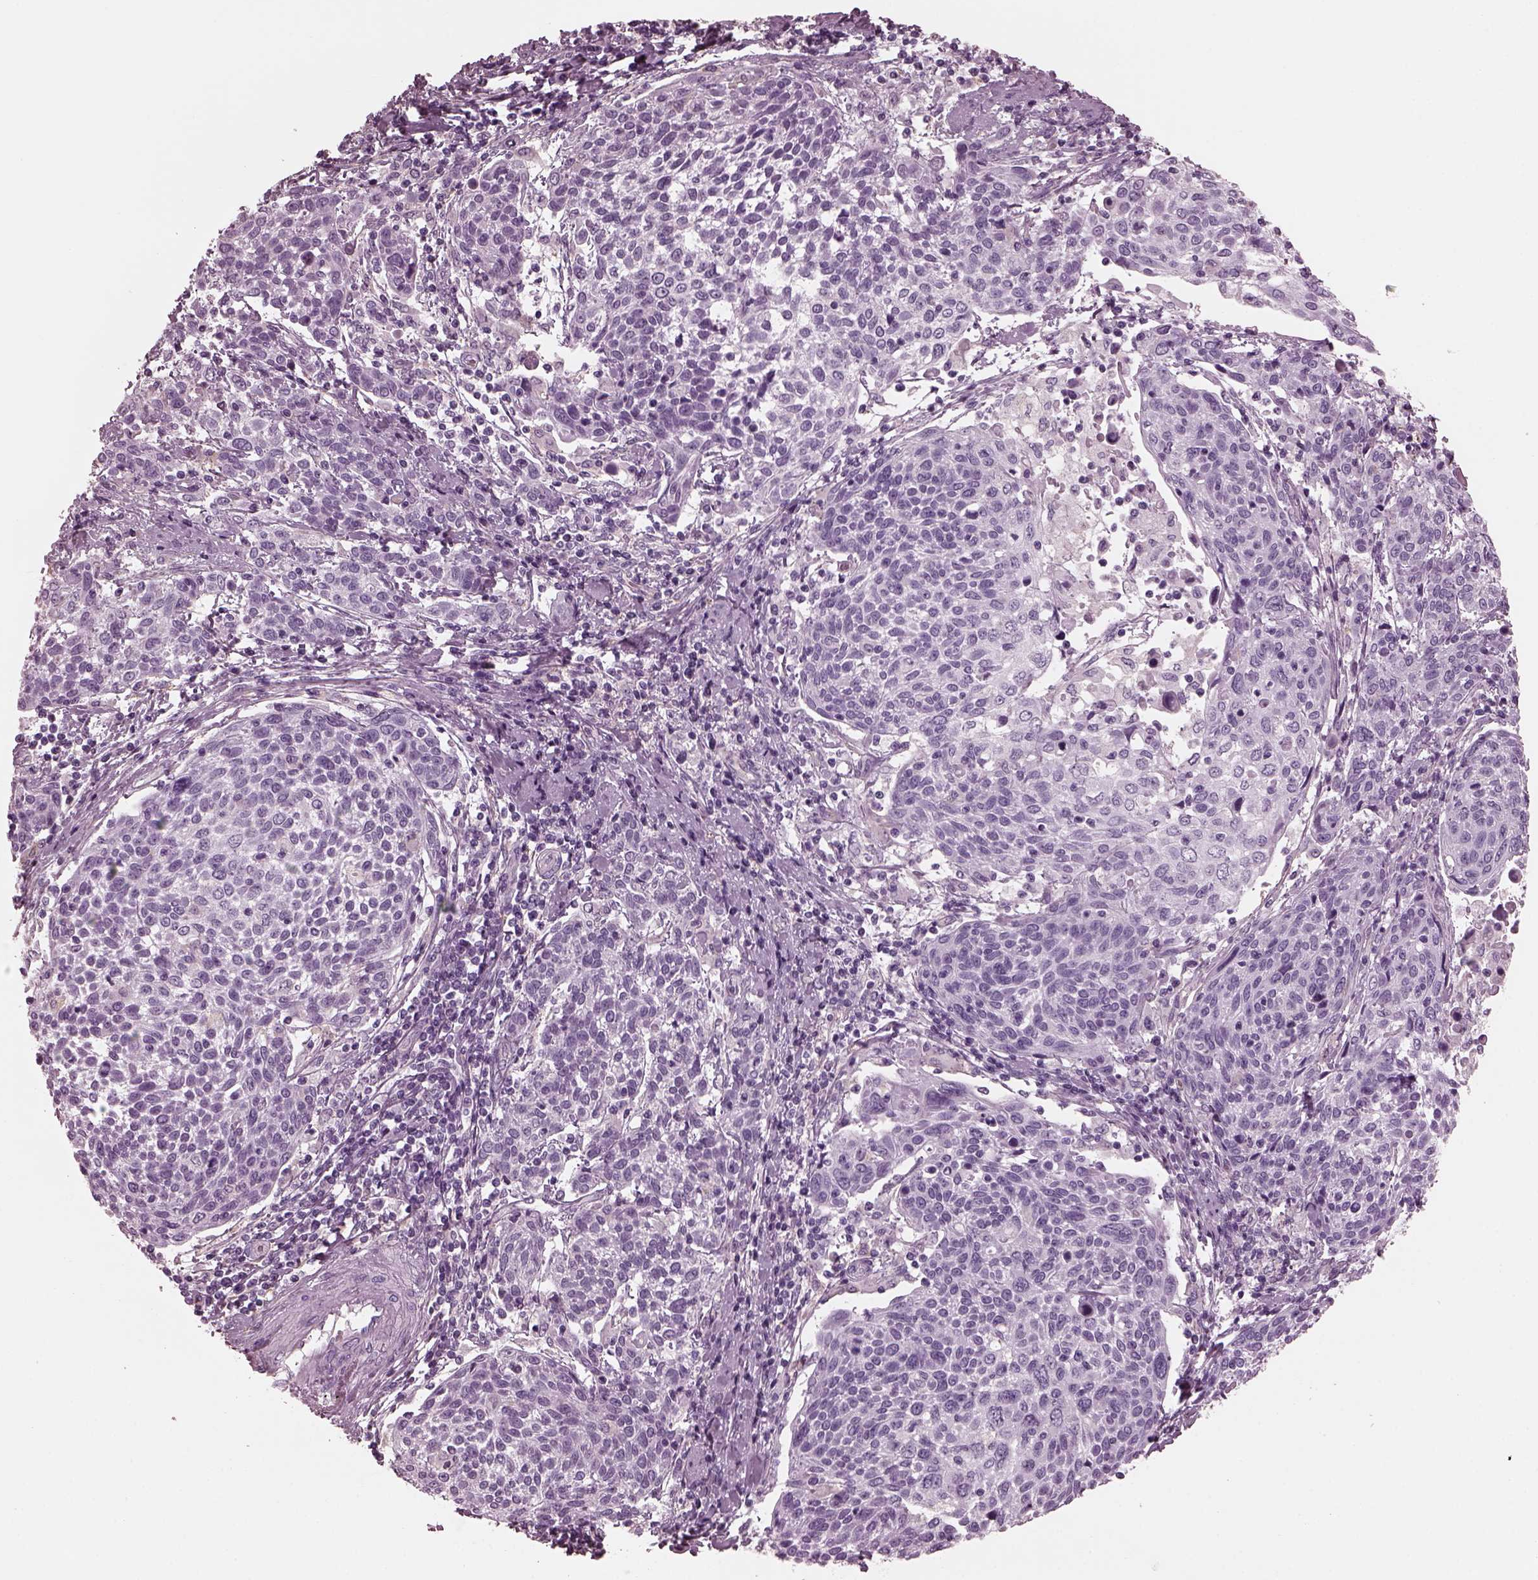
{"staining": {"intensity": "negative", "quantity": "none", "location": "none"}, "tissue": "cervical cancer", "cell_type": "Tumor cells", "image_type": "cancer", "snomed": [{"axis": "morphology", "description": "Squamous cell carcinoma, NOS"}, {"axis": "topography", "description": "Cervix"}], "caption": "DAB (3,3'-diaminobenzidine) immunohistochemical staining of human cervical cancer demonstrates no significant expression in tumor cells.", "gene": "CGA", "patient": {"sex": "female", "age": 61}}